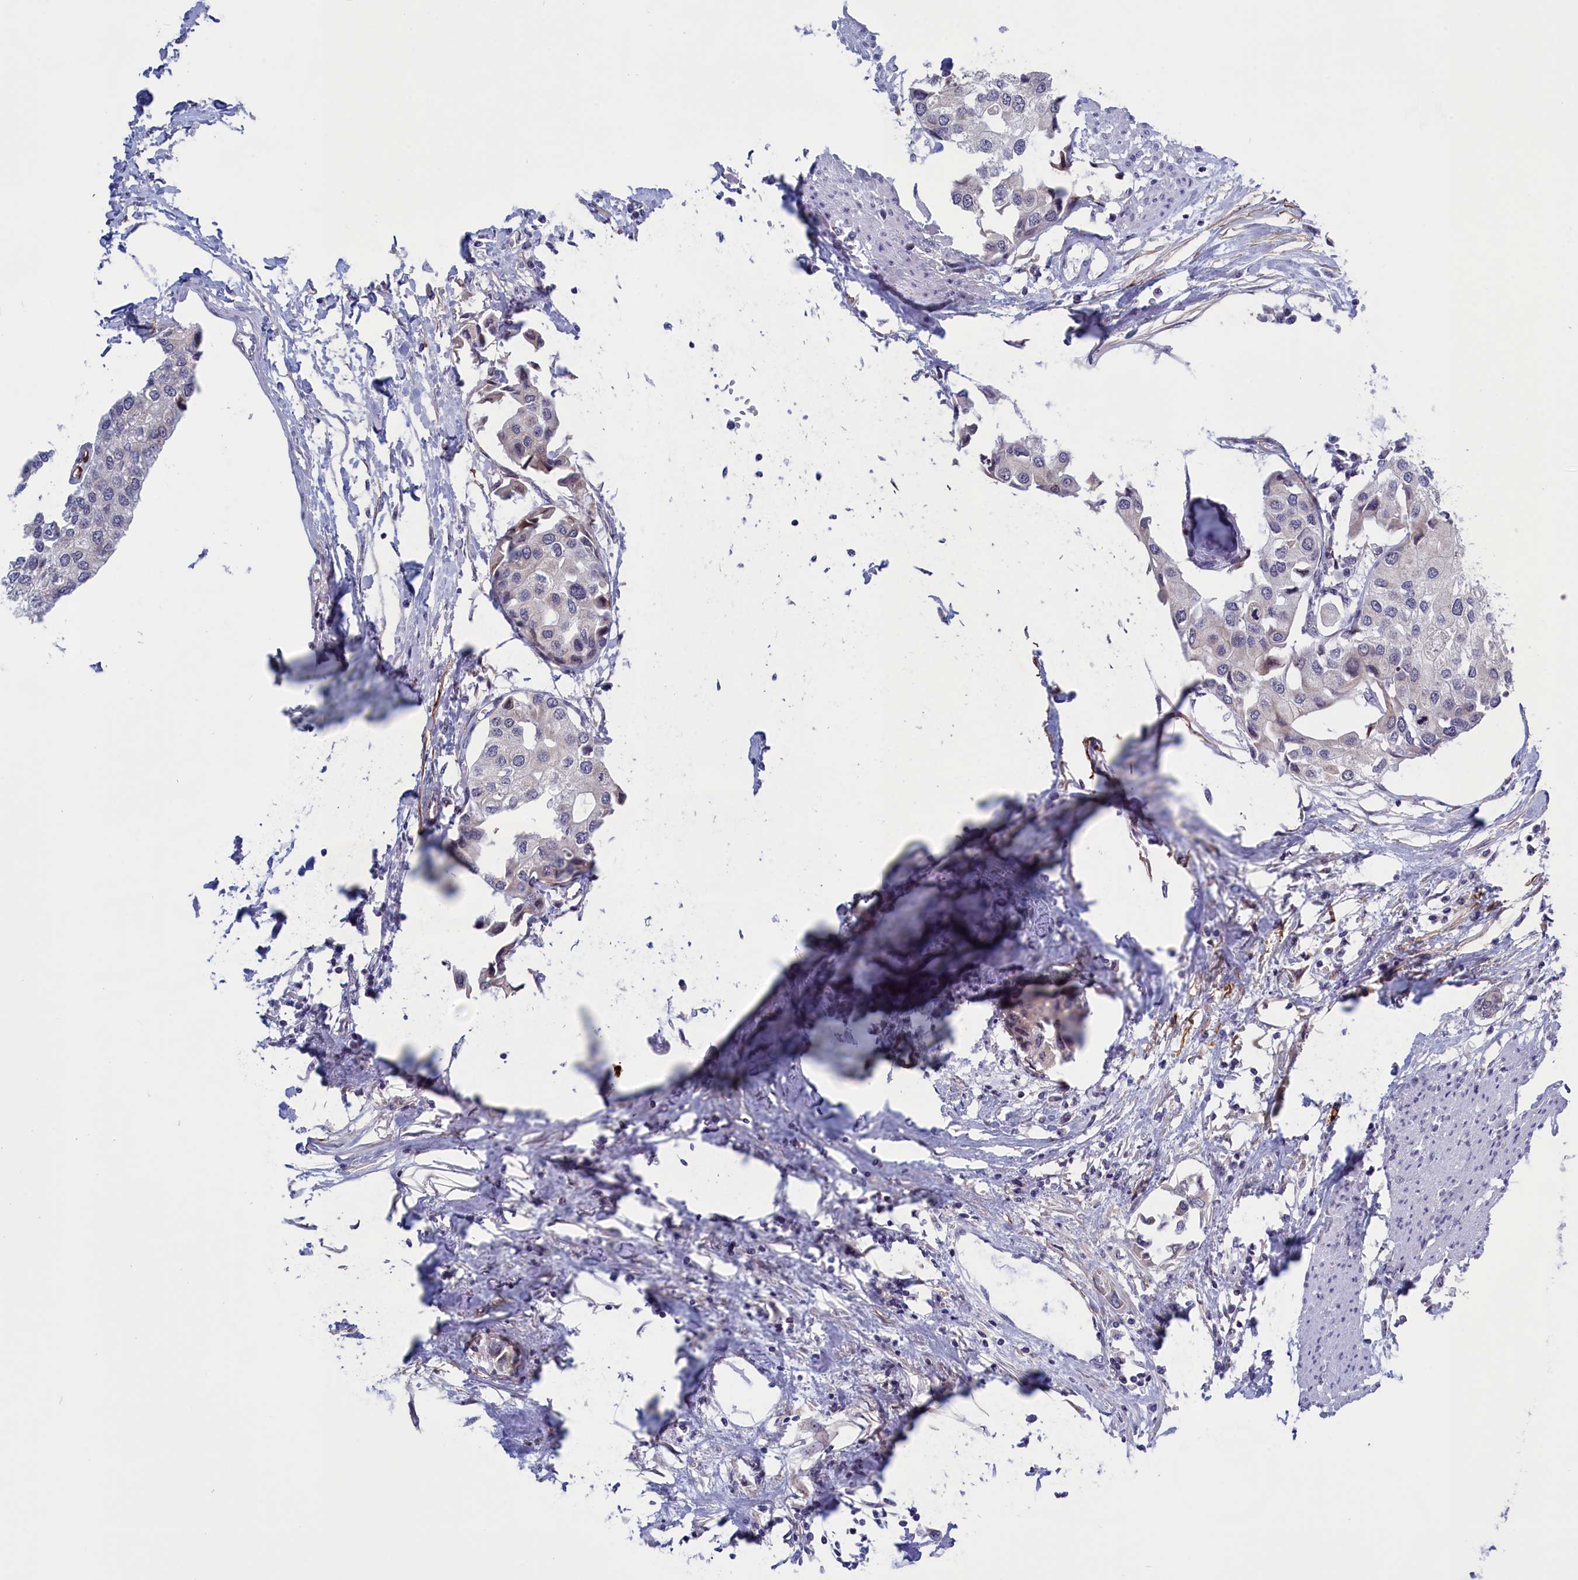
{"staining": {"intensity": "negative", "quantity": "none", "location": "none"}, "tissue": "urothelial cancer", "cell_type": "Tumor cells", "image_type": "cancer", "snomed": [{"axis": "morphology", "description": "Urothelial carcinoma, High grade"}, {"axis": "topography", "description": "Urinary bladder"}], "caption": "Tumor cells are negative for brown protein staining in high-grade urothelial carcinoma.", "gene": "PPAN", "patient": {"sex": "male", "age": 64}}